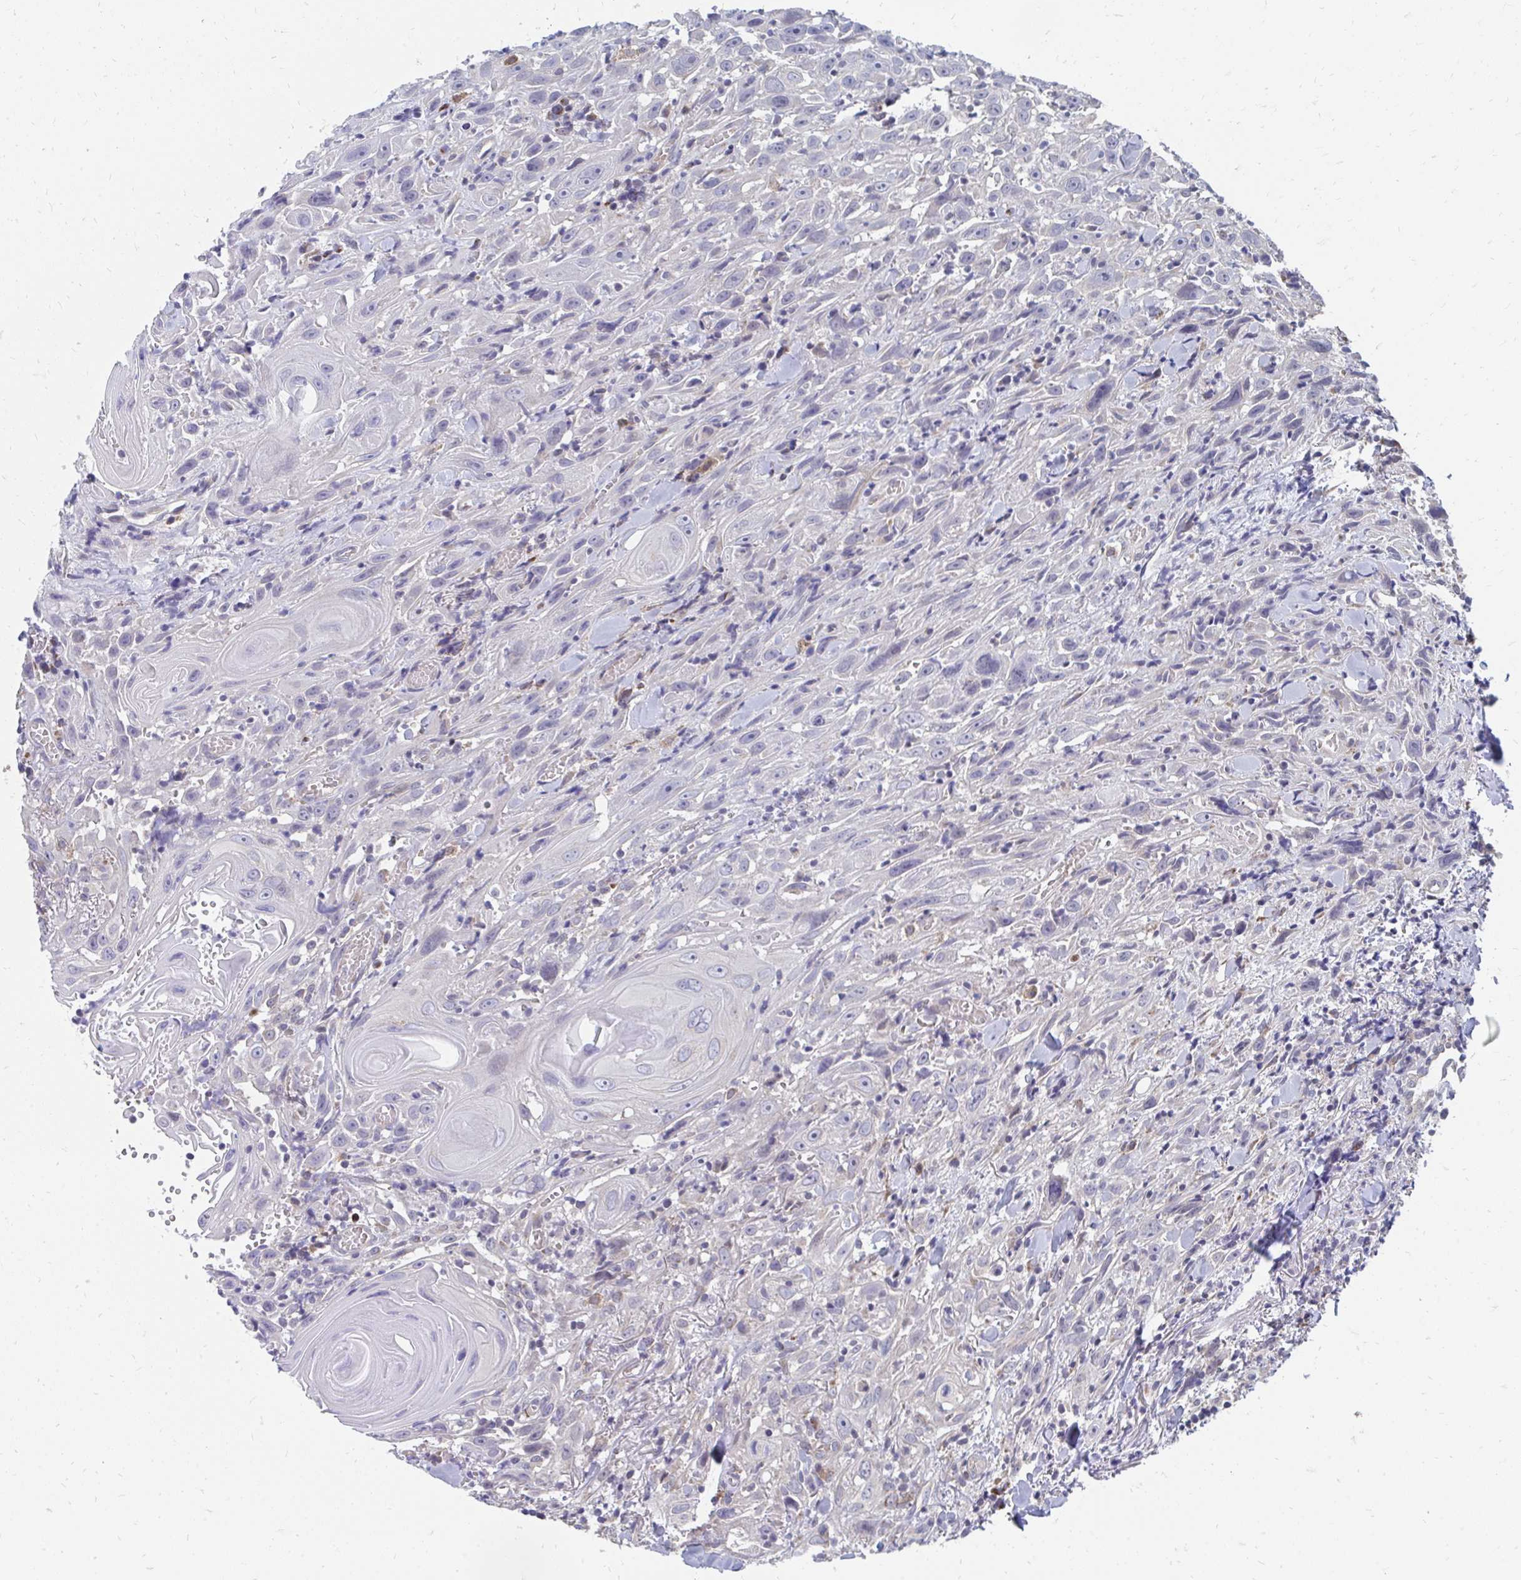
{"staining": {"intensity": "negative", "quantity": "none", "location": "none"}, "tissue": "head and neck cancer", "cell_type": "Tumor cells", "image_type": "cancer", "snomed": [{"axis": "morphology", "description": "Squamous cell carcinoma, NOS"}, {"axis": "topography", "description": "Head-Neck"}], "caption": "Immunohistochemical staining of head and neck squamous cell carcinoma shows no significant staining in tumor cells.", "gene": "PABIR3", "patient": {"sex": "female", "age": 95}}